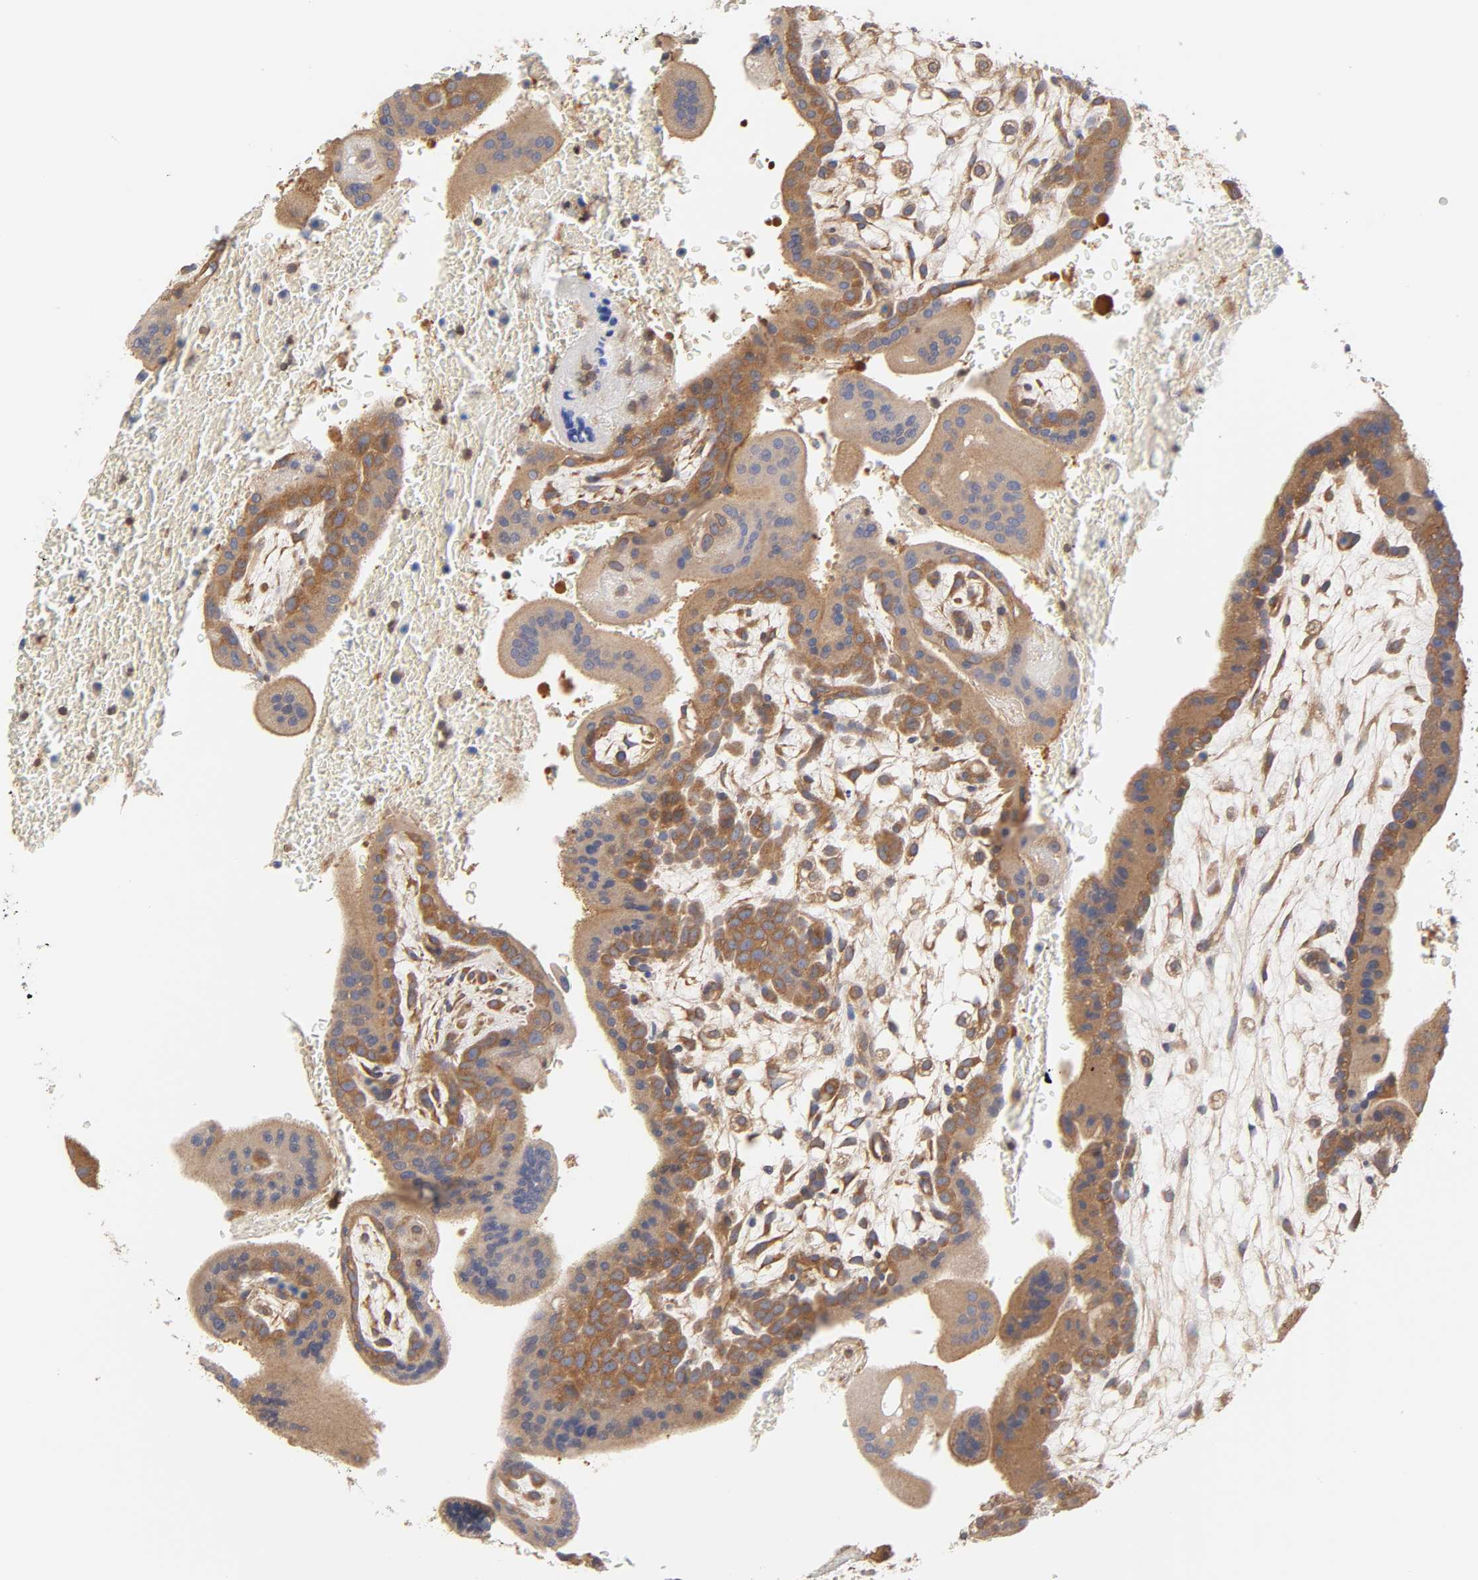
{"staining": {"intensity": "moderate", "quantity": ">75%", "location": "cytoplasmic/membranous"}, "tissue": "placenta", "cell_type": "Decidual cells", "image_type": "normal", "snomed": [{"axis": "morphology", "description": "Normal tissue, NOS"}, {"axis": "topography", "description": "Placenta"}], "caption": "Placenta stained for a protein demonstrates moderate cytoplasmic/membranous positivity in decidual cells. Using DAB (3,3'-diaminobenzidine) (brown) and hematoxylin (blue) stains, captured at high magnification using brightfield microscopy.", "gene": "STRN3", "patient": {"sex": "female", "age": 35}}